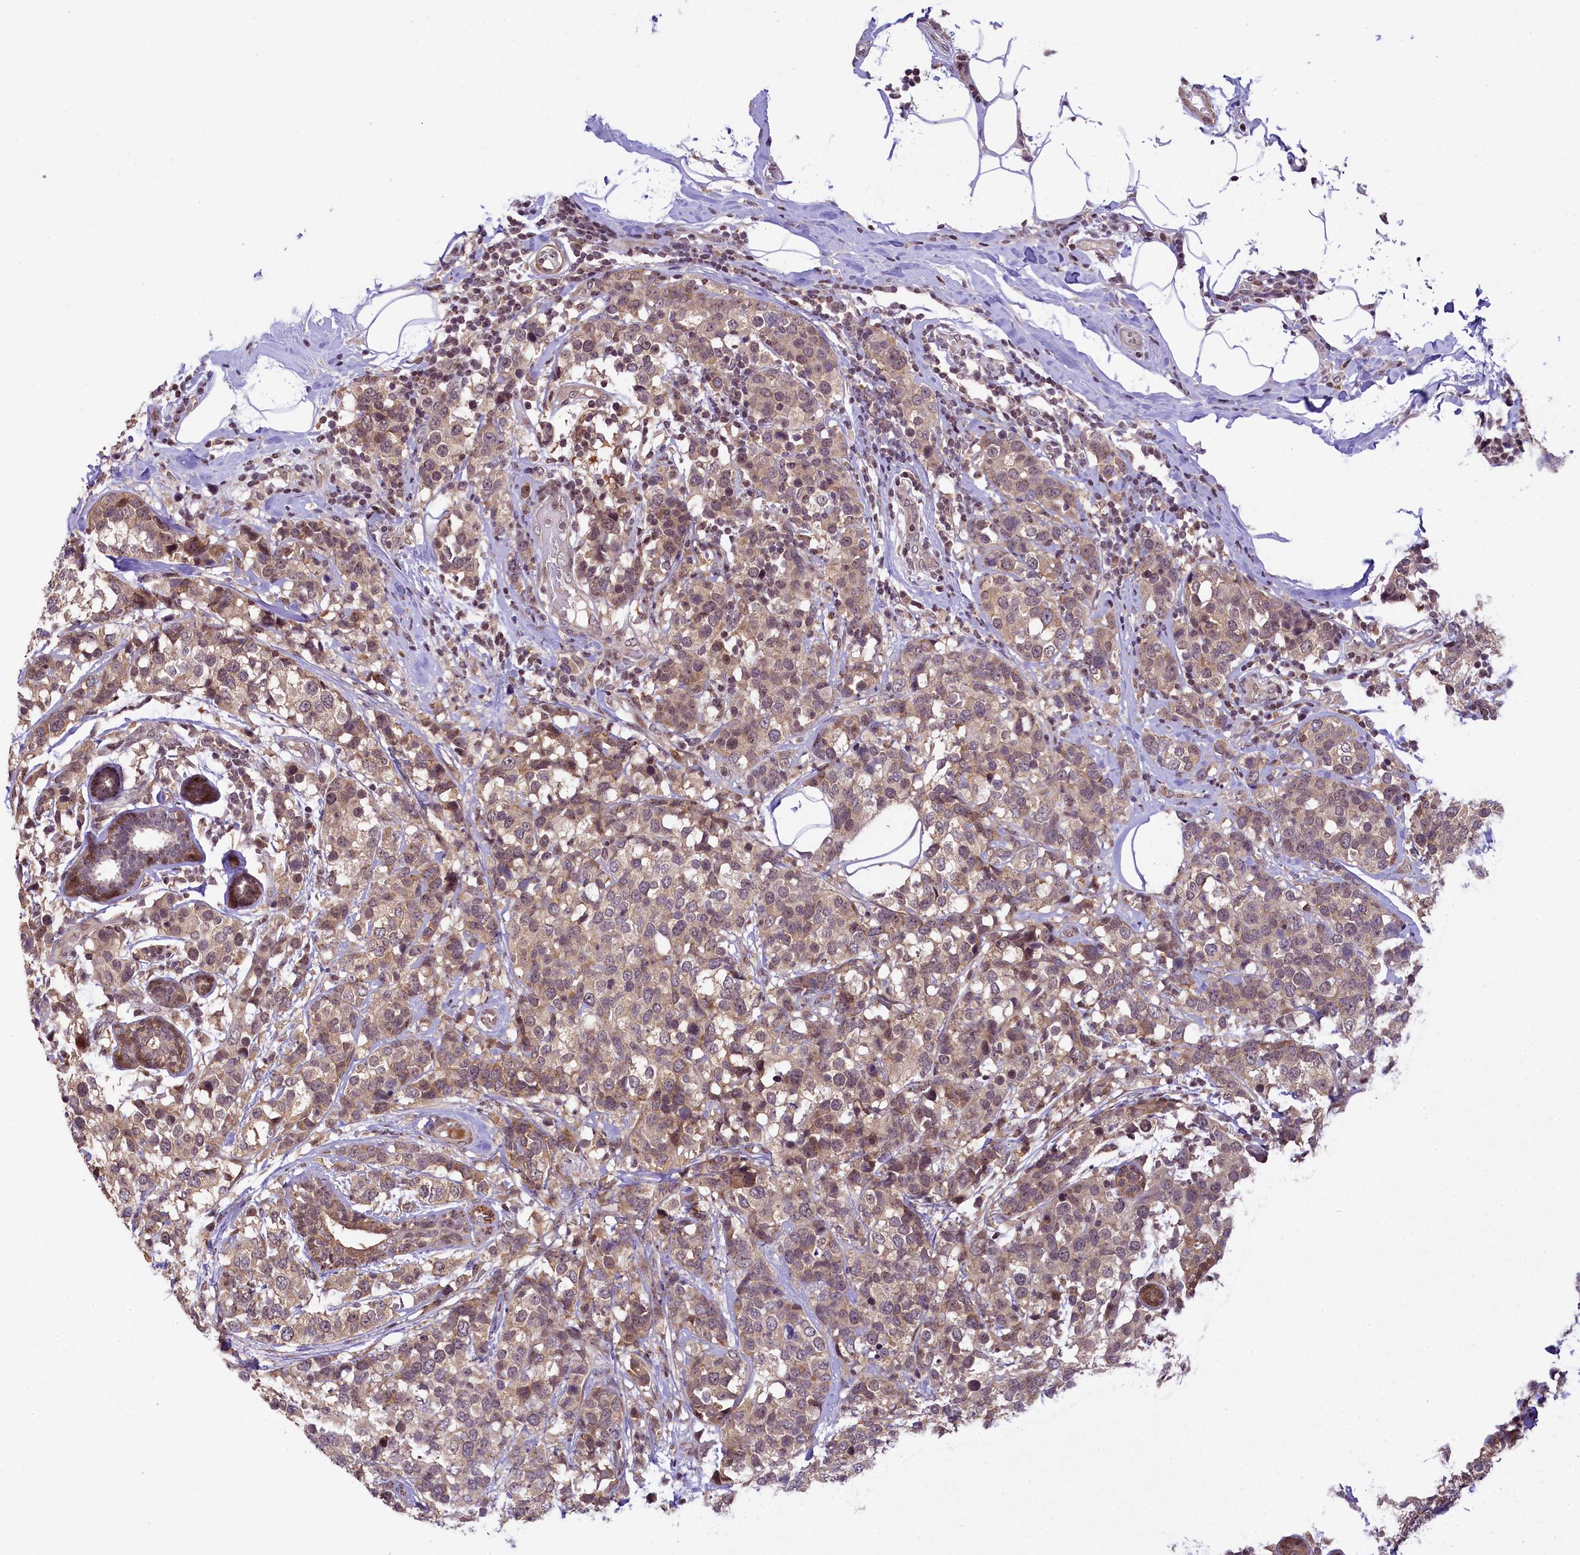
{"staining": {"intensity": "moderate", "quantity": ">75%", "location": "cytoplasmic/membranous"}, "tissue": "breast cancer", "cell_type": "Tumor cells", "image_type": "cancer", "snomed": [{"axis": "morphology", "description": "Lobular carcinoma"}, {"axis": "topography", "description": "Breast"}], "caption": "Protein staining reveals moderate cytoplasmic/membranous positivity in approximately >75% of tumor cells in breast cancer.", "gene": "RBBP8", "patient": {"sex": "female", "age": 59}}